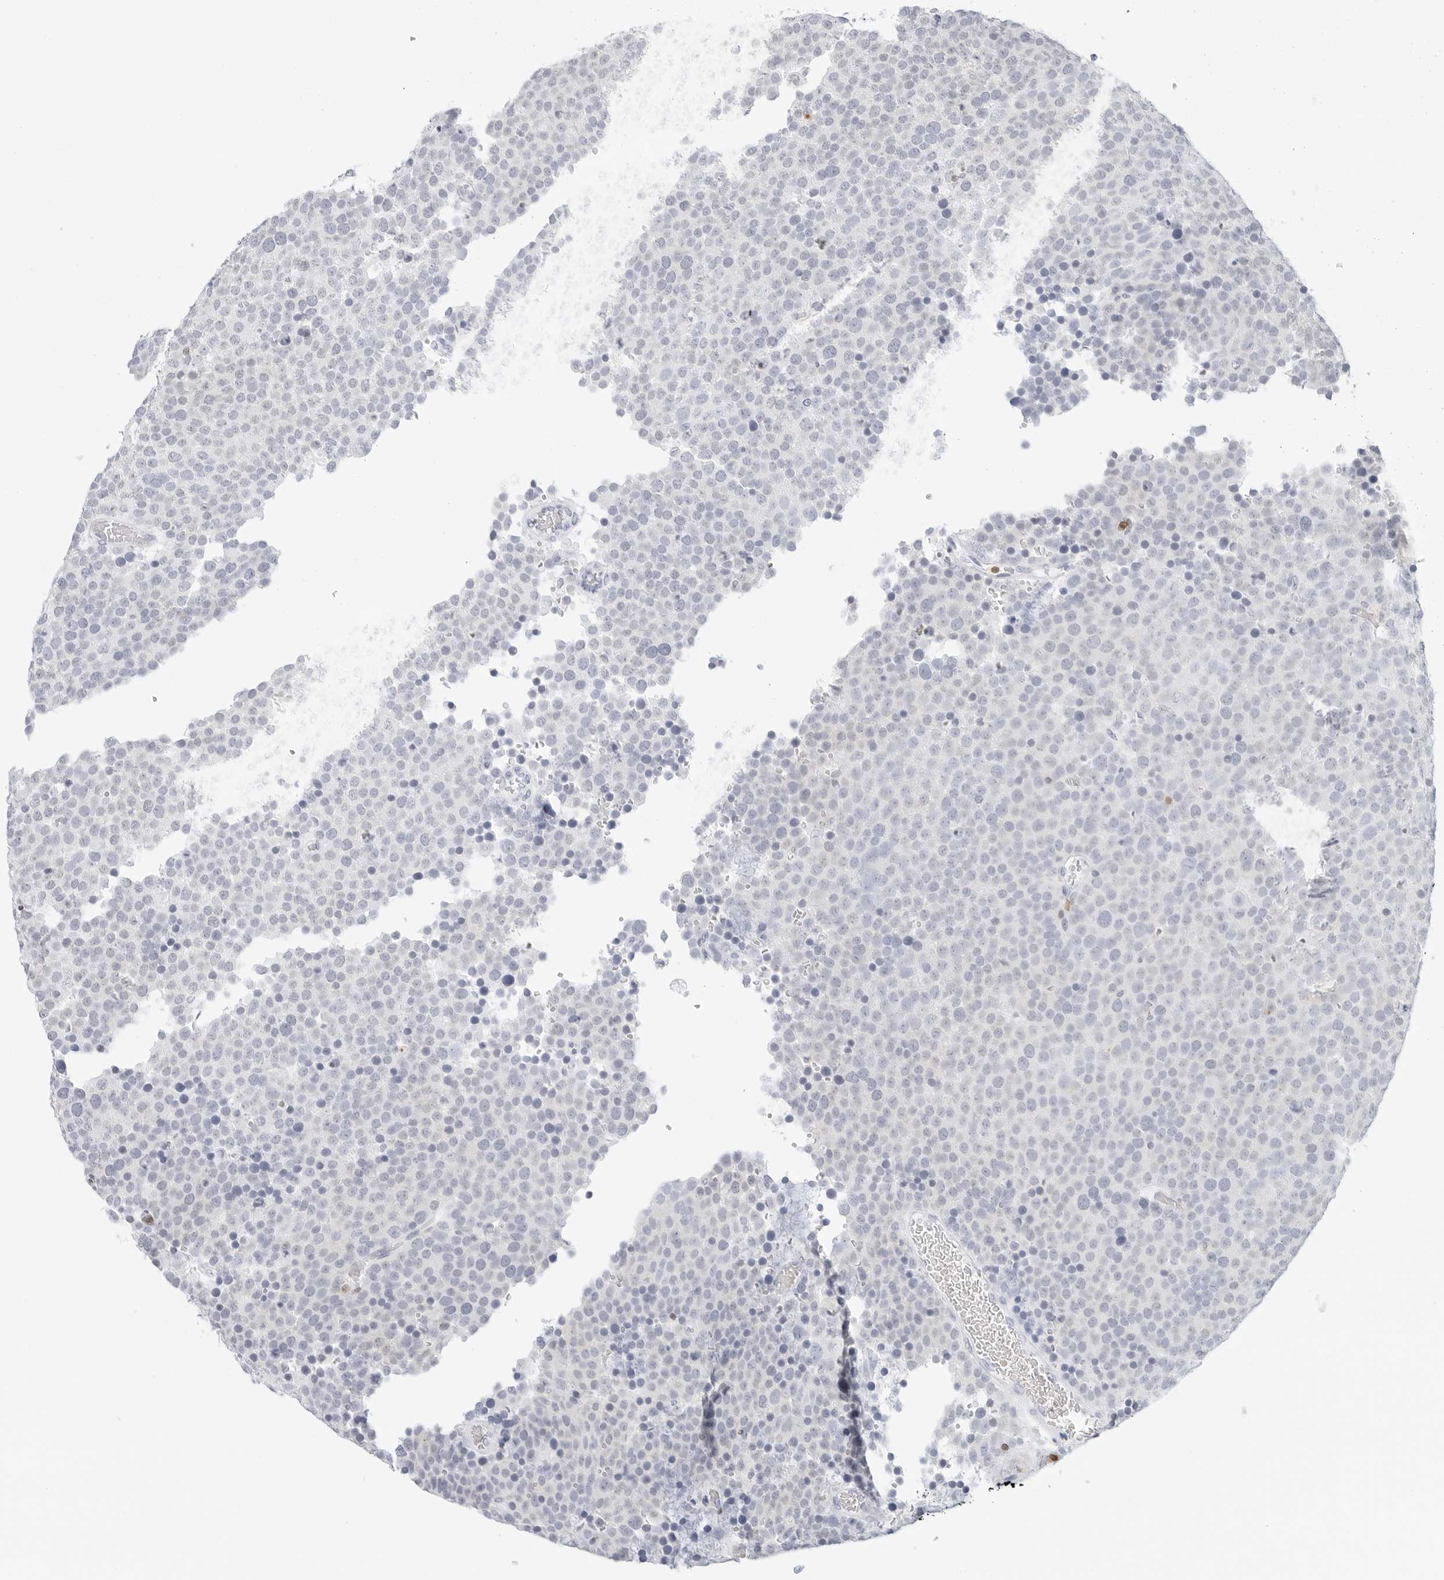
{"staining": {"intensity": "negative", "quantity": "none", "location": "none"}, "tissue": "testis cancer", "cell_type": "Tumor cells", "image_type": "cancer", "snomed": [{"axis": "morphology", "description": "Seminoma, NOS"}, {"axis": "topography", "description": "Testis"}], "caption": "Tumor cells are negative for protein expression in human testis cancer (seminoma).", "gene": "SLC9A3R1", "patient": {"sex": "male", "age": 71}}